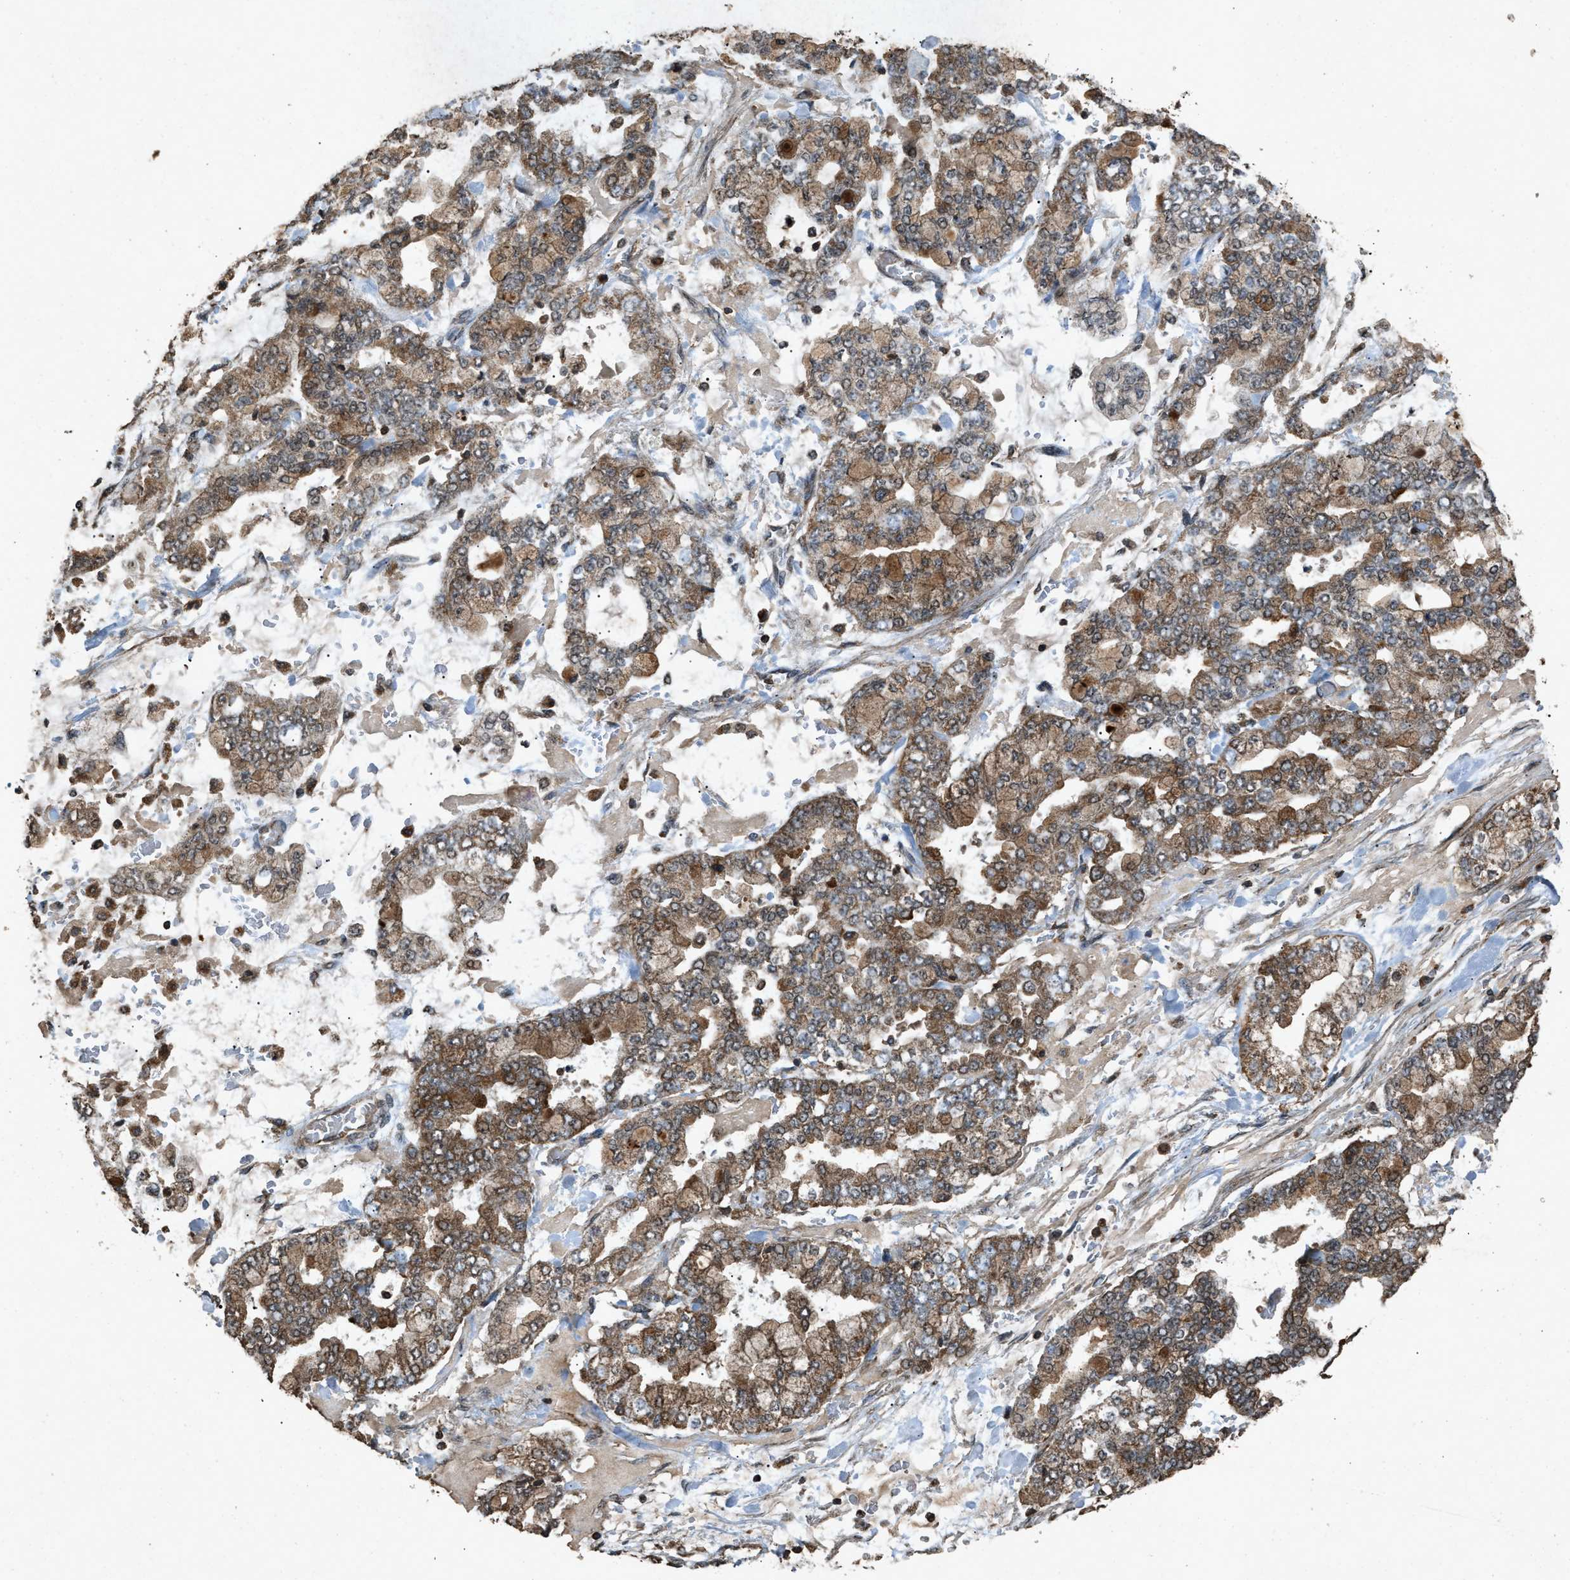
{"staining": {"intensity": "moderate", "quantity": ">75%", "location": "cytoplasmic/membranous"}, "tissue": "stomach cancer", "cell_type": "Tumor cells", "image_type": "cancer", "snomed": [{"axis": "morphology", "description": "Normal tissue, NOS"}, {"axis": "morphology", "description": "Adenocarcinoma, NOS"}, {"axis": "topography", "description": "Stomach, upper"}, {"axis": "topography", "description": "Stomach"}], "caption": "IHC micrograph of neoplastic tissue: stomach adenocarcinoma stained using immunohistochemistry (IHC) shows medium levels of moderate protein expression localized specifically in the cytoplasmic/membranous of tumor cells, appearing as a cytoplasmic/membranous brown color.", "gene": "OAS1", "patient": {"sex": "male", "age": 76}}